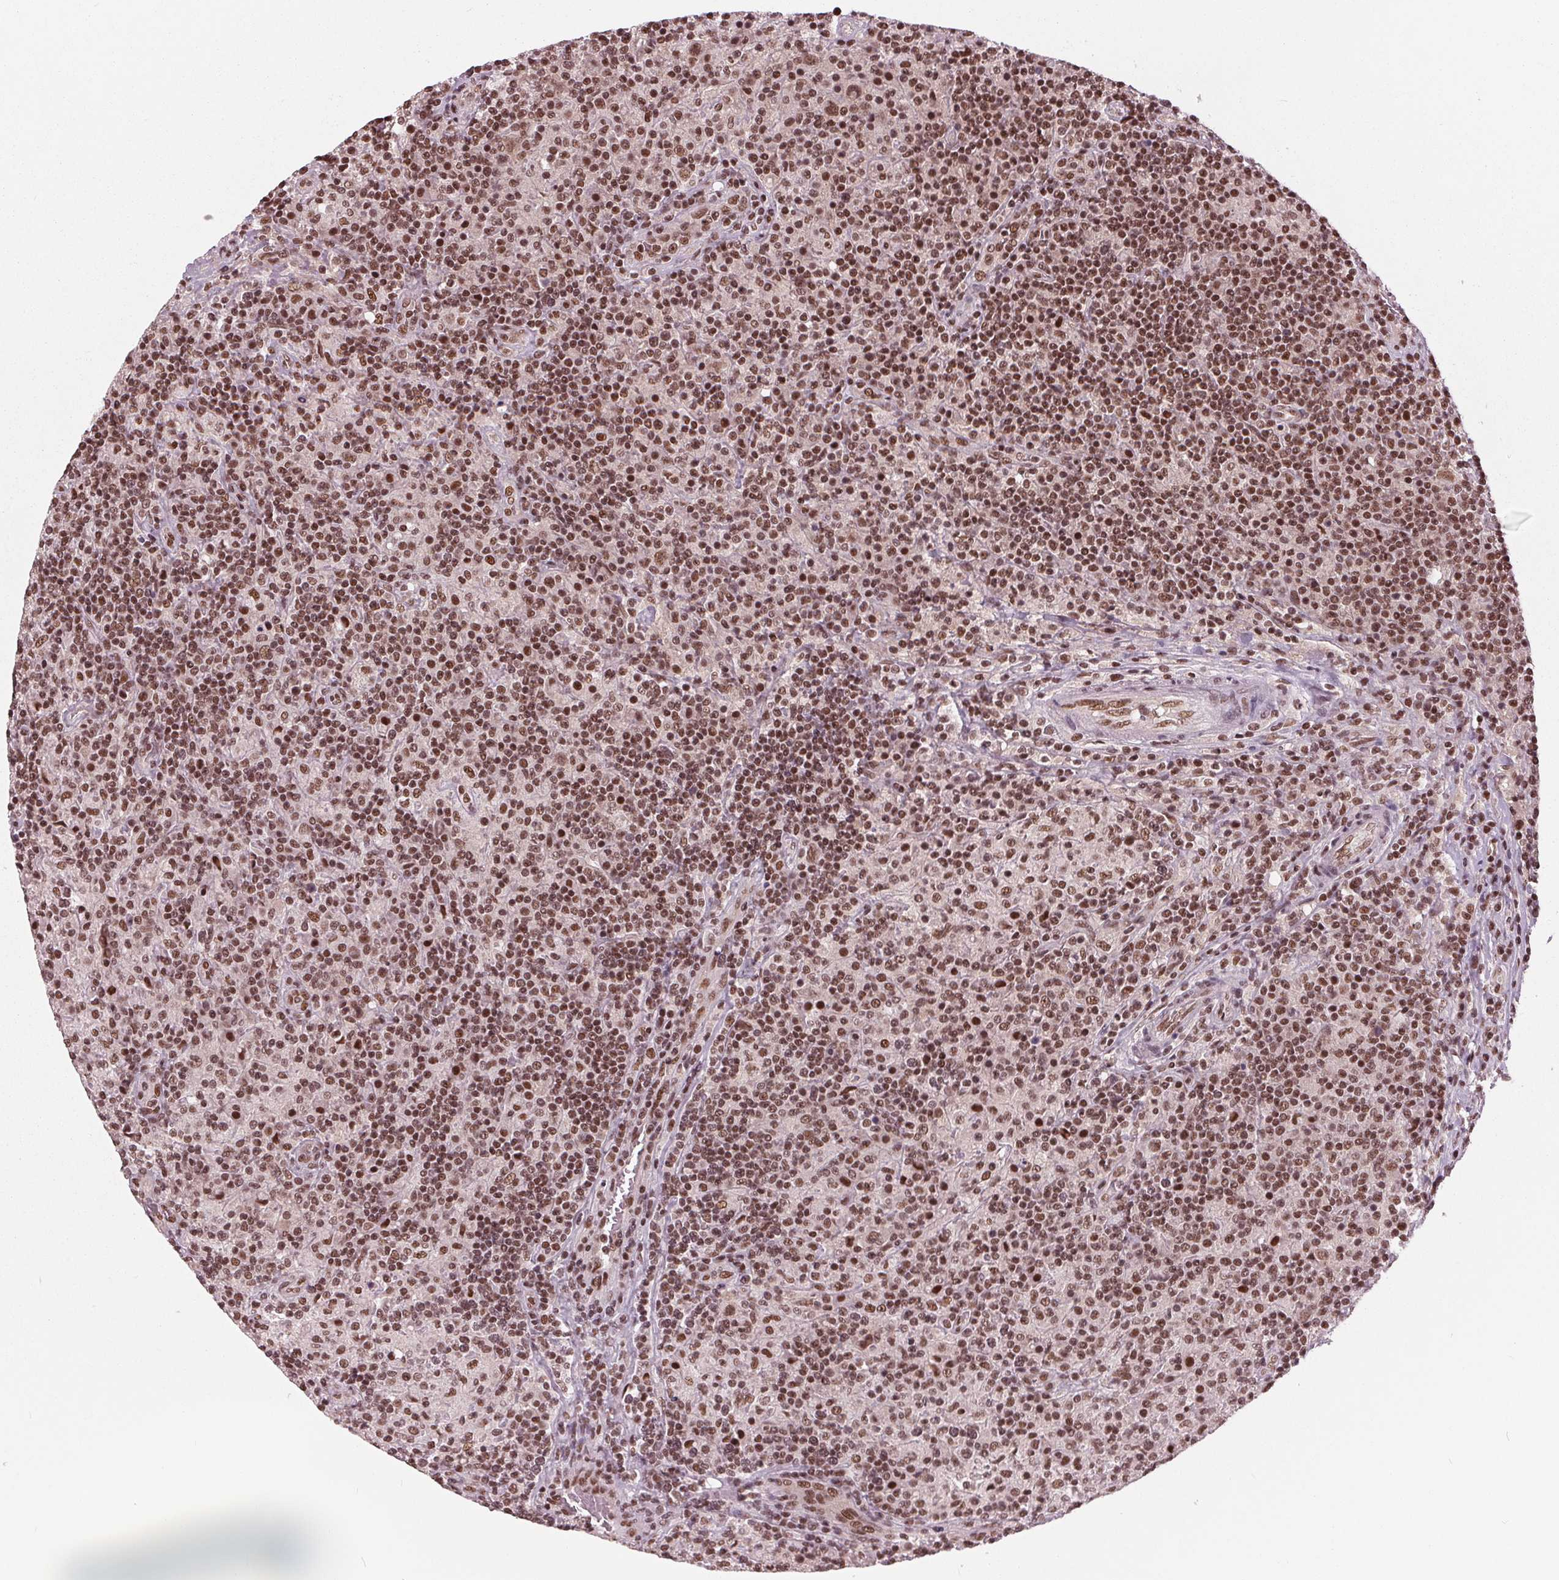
{"staining": {"intensity": "moderate", "quantity": ">75%", "location": "nuclear"}, "tissue": "lymphoma", "cell_type": "Tumor cells", "image_type": "cancer", "snomed": [{"axis": "morphology", "description": "Hodgkin's disease, NOS"}, {"axis": "topography", "description": "Lymph node"}], "caption": "This photomicrograph displays immunohistochemistry (IHC) staining of Hodgkin's disease, with medium moderate nuclear expression in about >75% of tumor cells.", "gene": "LSM2", "patient": {"sex": "male", "age": 70}}